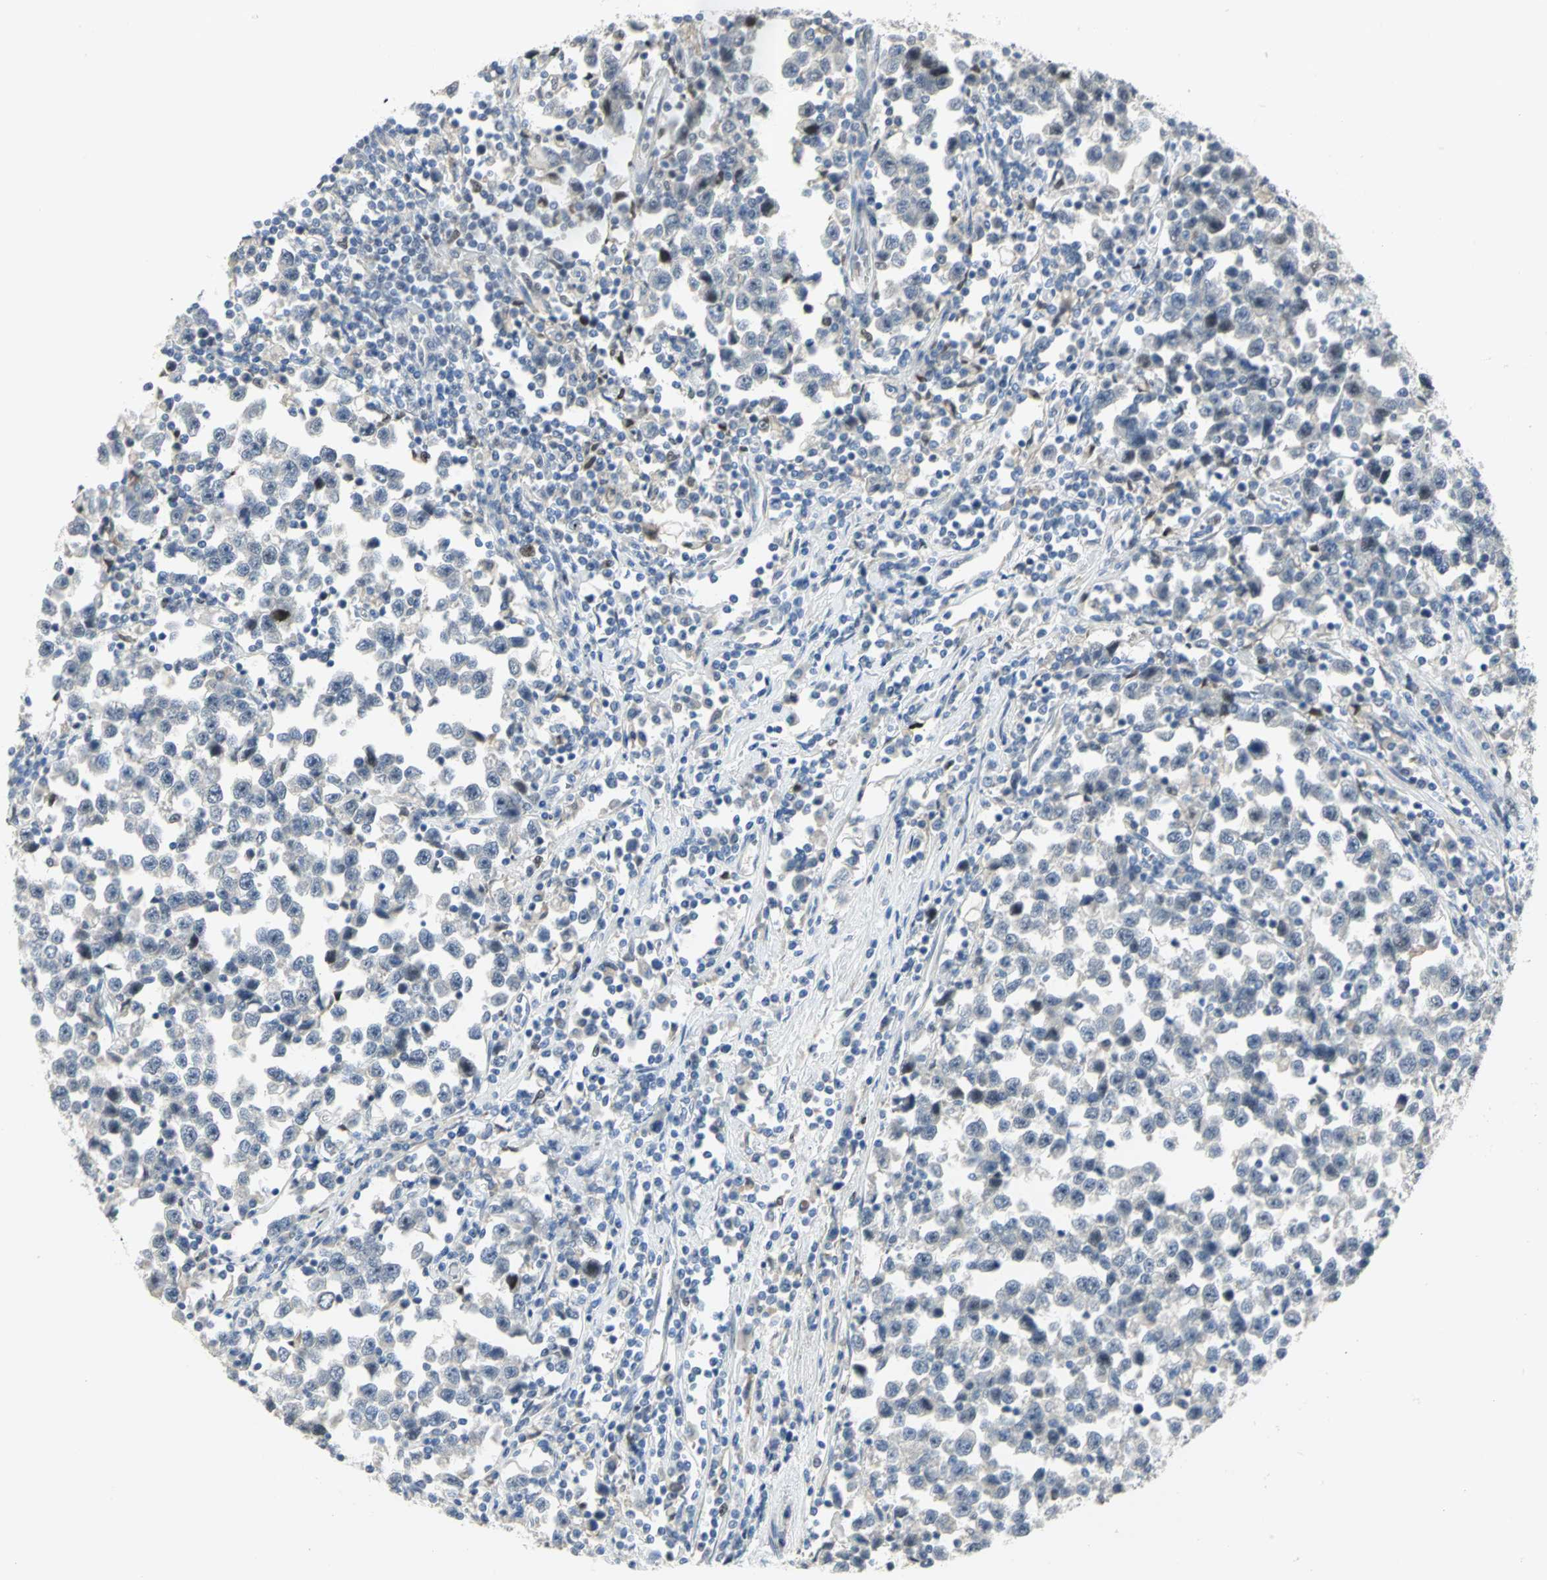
{"staining": {"intensity": "negative", "quantity": "none", "location": "none"}, "tissue": "testis cancer", "cell_type": "Tumor cells", "image_type": "cancer", "snomed": [{"axis": "morphology", "description": "Seminoma, NOS"}, {"axis": "topography", "description": "Testis"}], "caption": "Immunohistochemistry image of neoplastic tissue: human seminoma (testis) stained with DAB demonstrates no significant protein positivity in tumor cells.", "gene": "BCL6", "patient": {"sex": "male", "age": 43}}